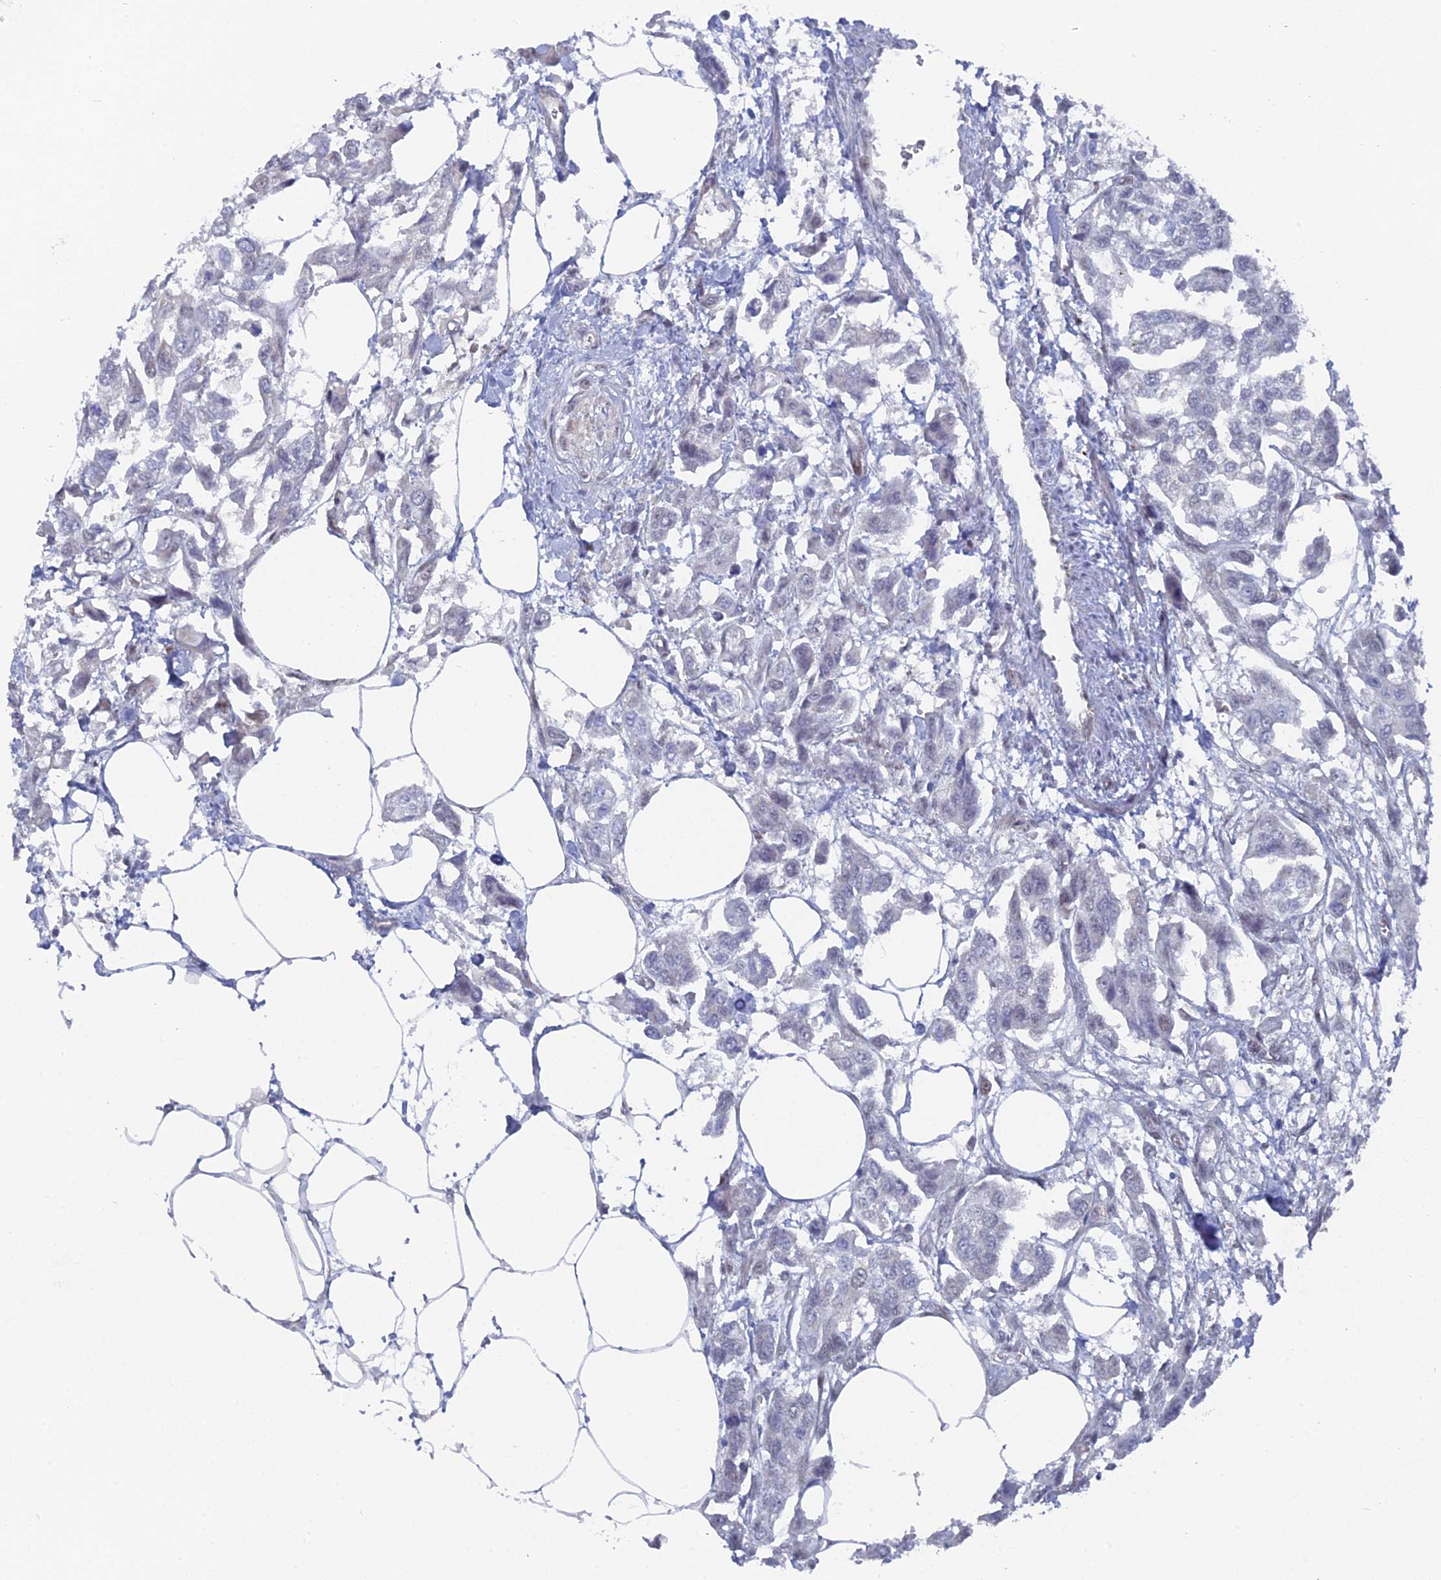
{"staining": {"intensity": "negative", "quantity": "none", "location": "none"}, "tissue": "urothelial cancer", "cell_type": "Tumor cells", "image_type": "cancer", "snomed": [{"axis": "morphology", "description": "Urothelial carcinoma, High grade"}, {"axis": "topography", "description": "Urinary bladder"}], "caption": "The immunohistochemistry histopathology image has no significant positivity in tumor cells of urothelial carcinoma (high-grade) tissue.", "gene": "FHIP2A", "patient": {"sex": "male", "age": 67}}